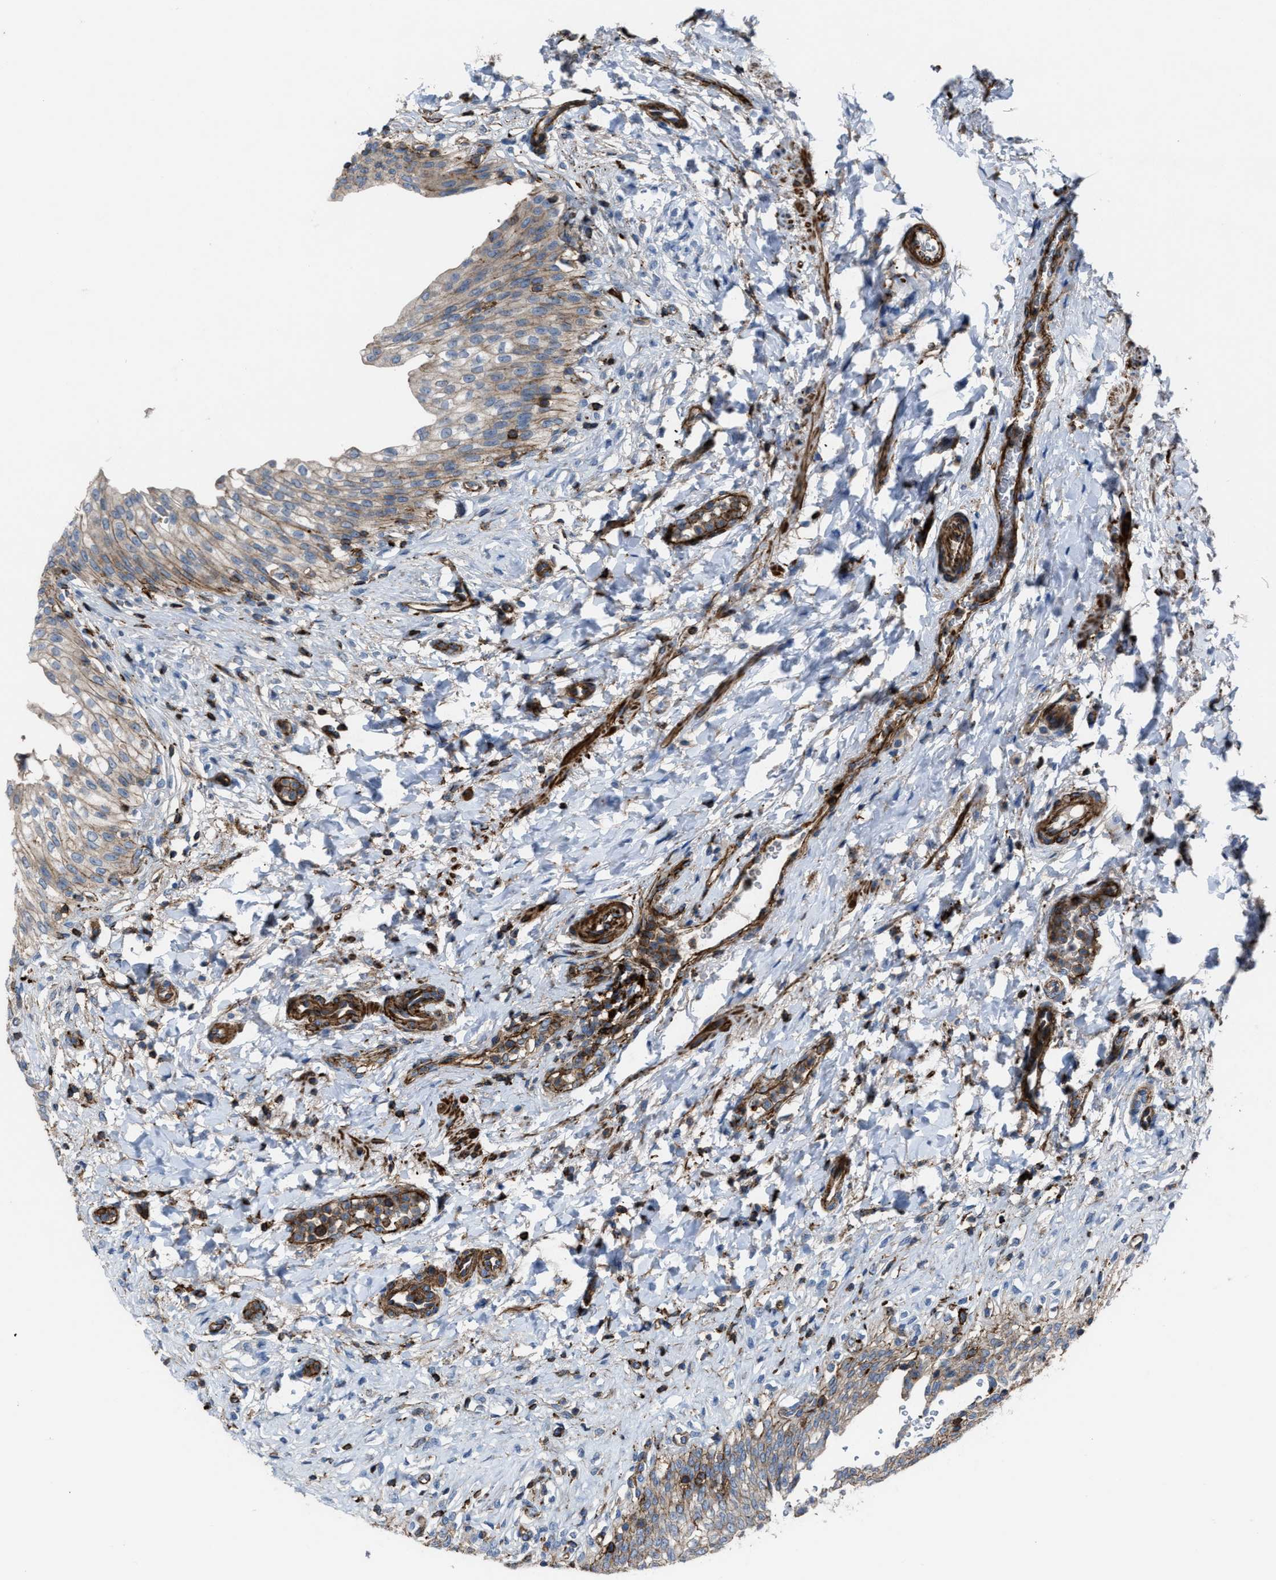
{"staining": {"intensity": "weak", "quantity": ">75%", "location": "cytoplasmic/membranous"}, "tissue": "urinary bladder", "cell_type": "Urothelial cells", "image_type": "normal", "snomed": [{"axis": "morphology", "description": "Urothelial carcinoma, High grade"}, {"axis": "topography", "description": "Urinary bladder"}], "caption": "Urothelial cells reveal low levels of weak cytoplasmic/membranous positivity in approximately >75% of cells in benign urinary bladder. The staining was performed using DAB (3,3'-diaminobenzidine), with brown indicating positive protein expression. Nuclei are stained blue with hematoxylin.", "gene": "AGPAT2", "patient": {"sex": "male", "age": 46}}